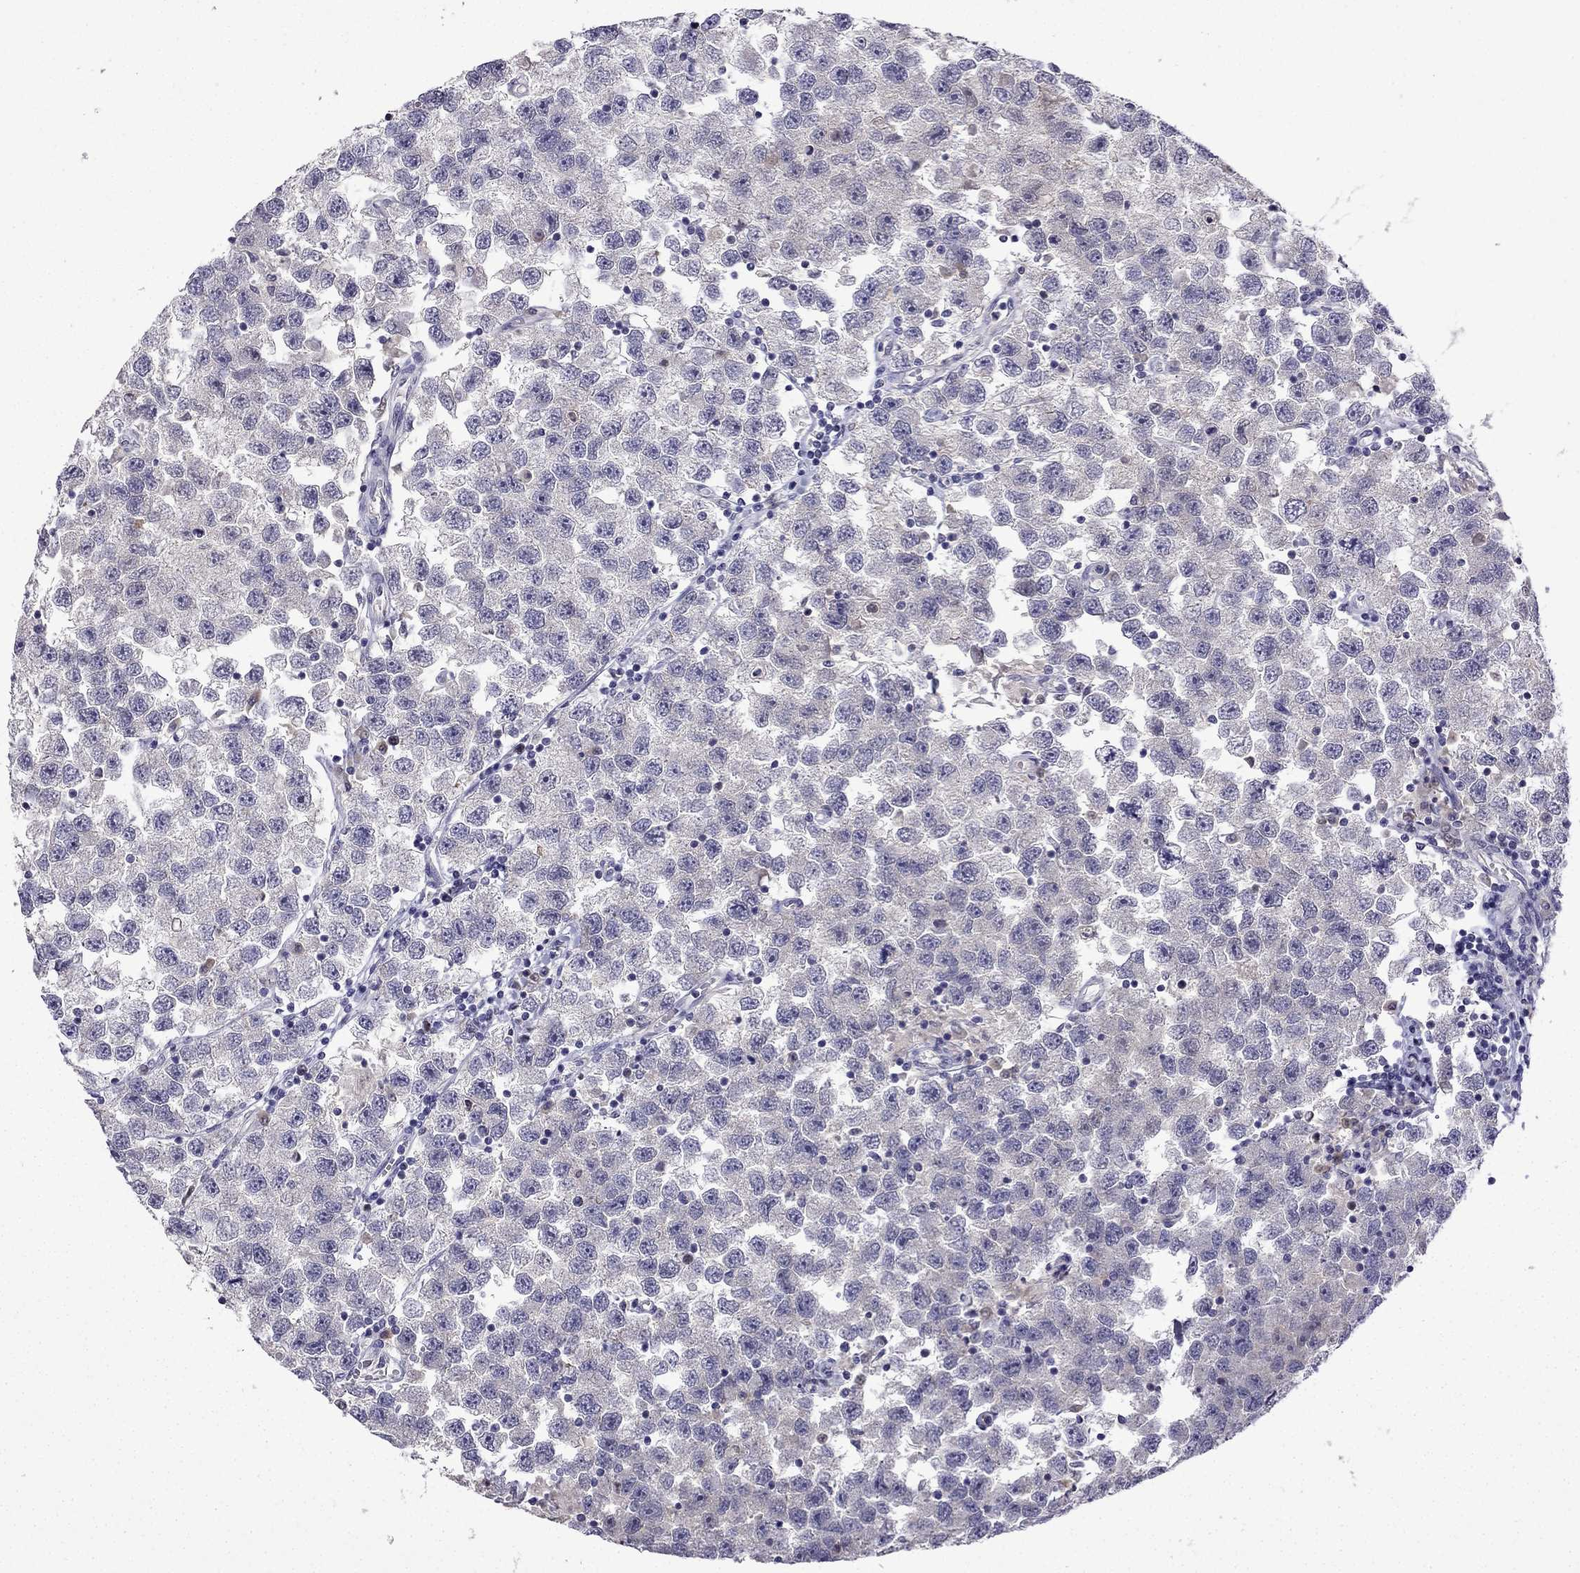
{"staining": {"intensity": "negative", "quantity": "none", "location": "none"}, "tissue": "testis cancer", "cell_type": "Tumor cells", "image_type": "cancer", "snomed": [{"axis": "morphology", "description": "Seminoma, NOS"}, {"axis": "topography", "description": "Testis"}], "caption": "Tumor cells show no significant expression in testis cancer (seminoma).", "gene": "UHRF1", "patient": {"sex": "male", "age": 26}}